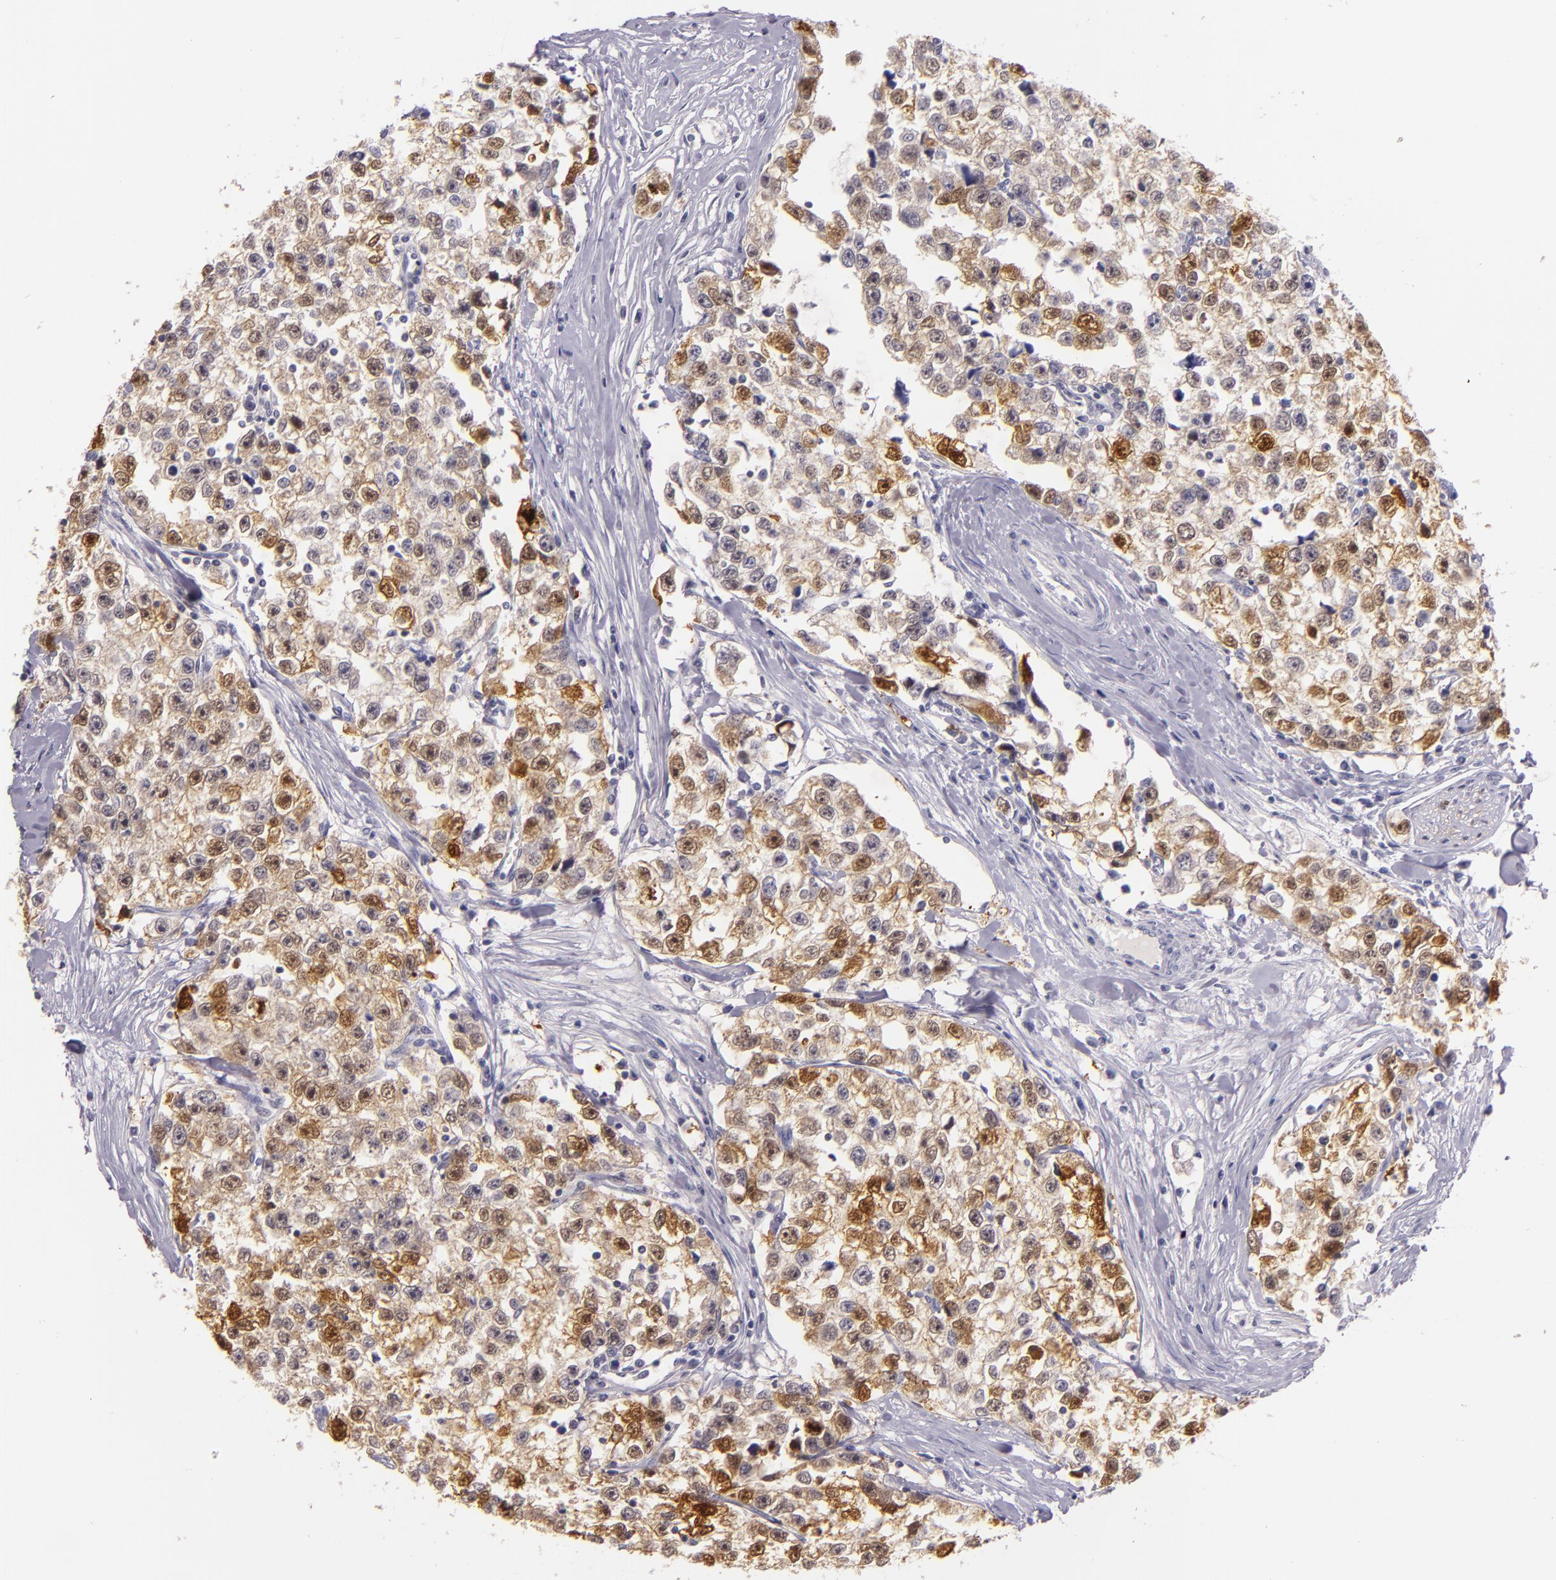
{"staining": {"intensity": "strong", "quantity": "<25%", "location": "nuclear"}, "tissue": "testis cancer", "cell_type": "Tumor cells", "image_type": "cancer", "snomed": [{"axis": "morphology", "description": "Seminoma, NOS"}, {"axis": "morphology", "description": "Carcinoma, Embryonal, NOS"}, {"axis": "topography", "description": "Testis"}], "caption": "Protein analysis of testis cancer tissue shows strong nuclear positivity in approximately <25% of tumor cells. Using DAB (3,3'-diaminobenzidine) (brown) and hematoxylin (blue) stains, captured at high magnification using brightfield microscopy.", "gene": "MT1A", "patient": {"sex": "male", "age": 30}}